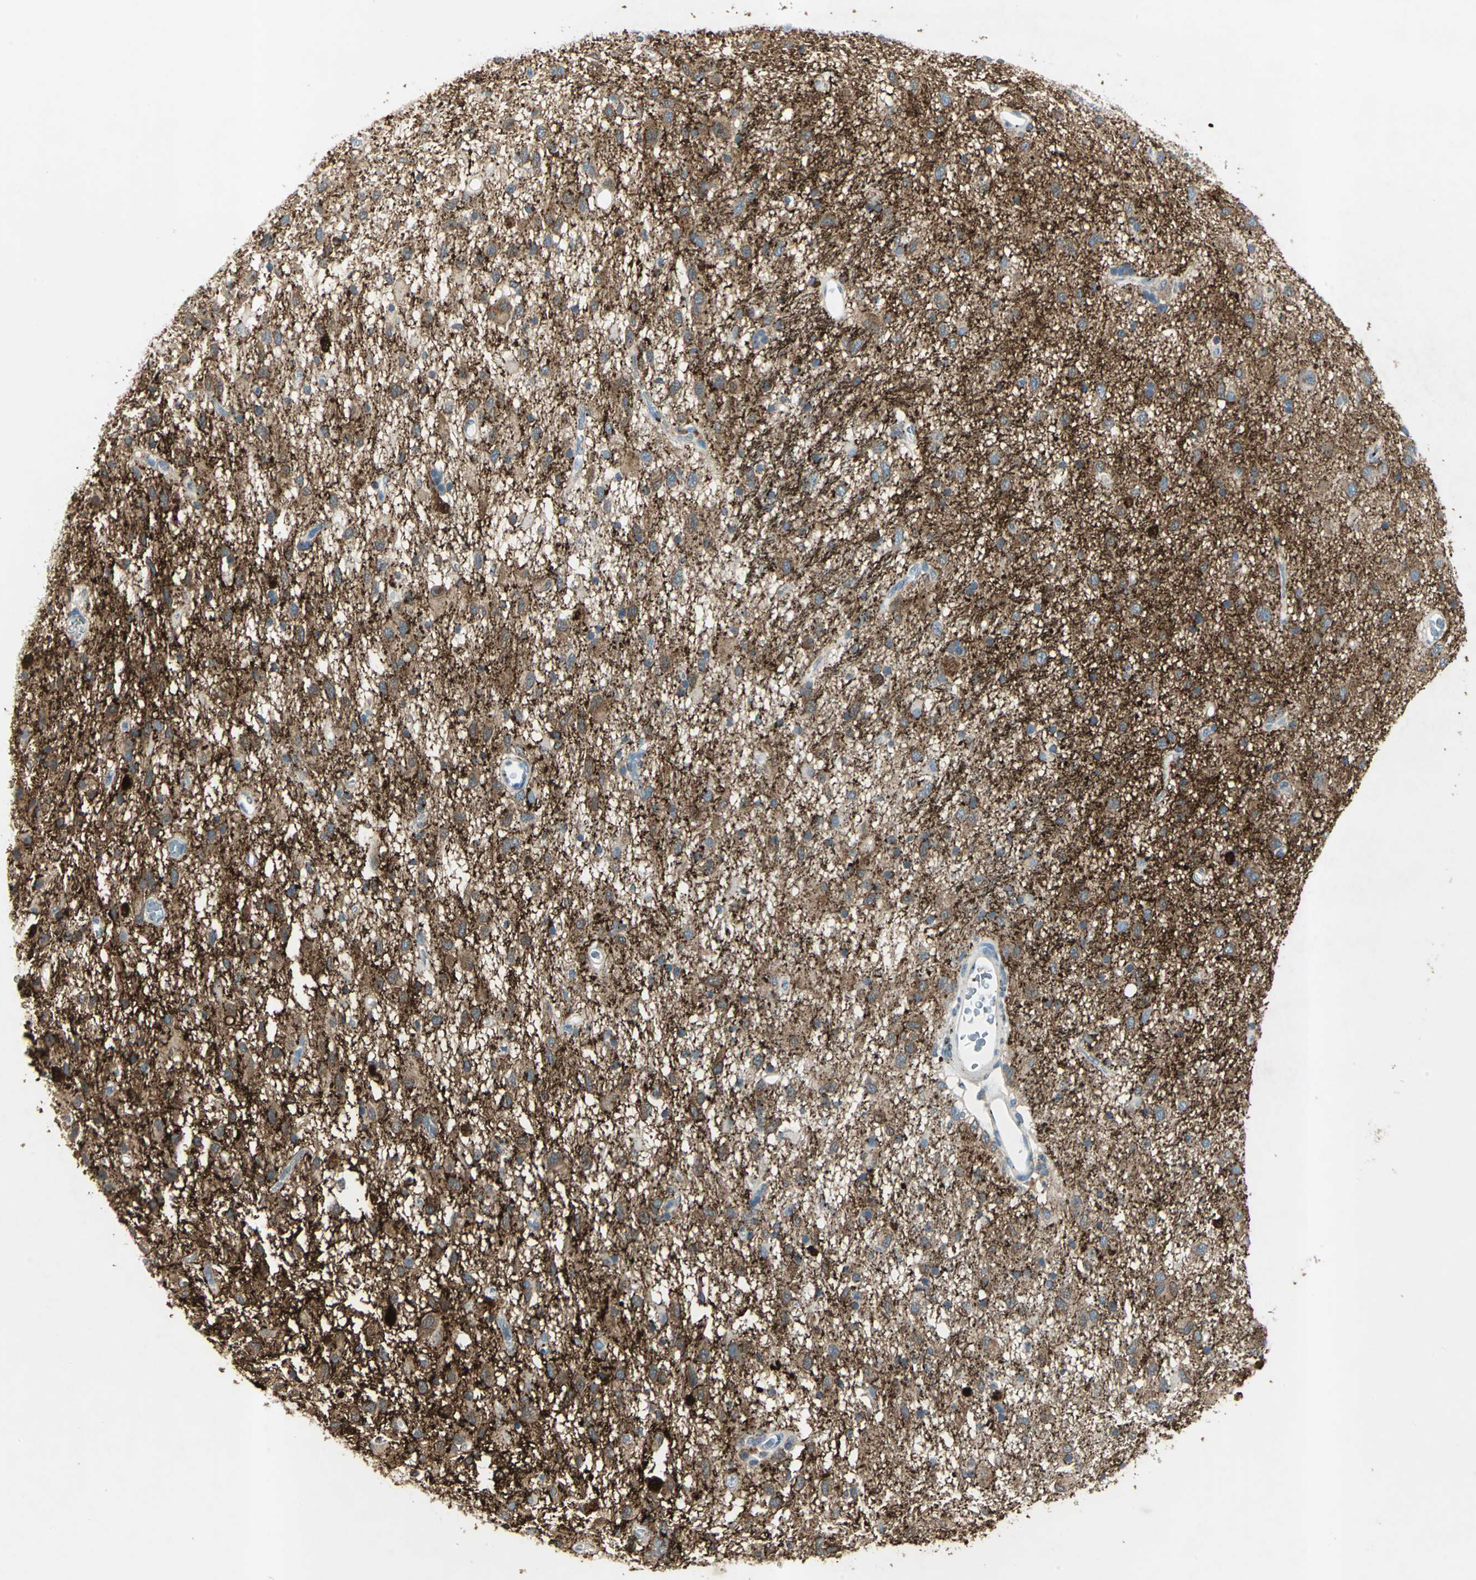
{"staining": {"intensity": "negative", "quantity": "none", "location": "none"}, "tissue": "glioma", "cell_type": "Tumor cells", "image_type": "cancer", "snomed": [{"axis": "morphology", "description": "Glioma, malignant, Low grade"}, {"axis": "topography", "description": "Brain"}], "caption": "Glioma was stained to show a protein in brown. There is no significant positivity in tumor cells. The staining was performed using DAB (3,3'-diaminobenzidine) to visualize the protein expression in brown, while the nuclei were stained in blue with hematoxylin (Magnification: 20x).", "gene": "CAMK2B", "patient": {"sex": "male", "age": 77}}